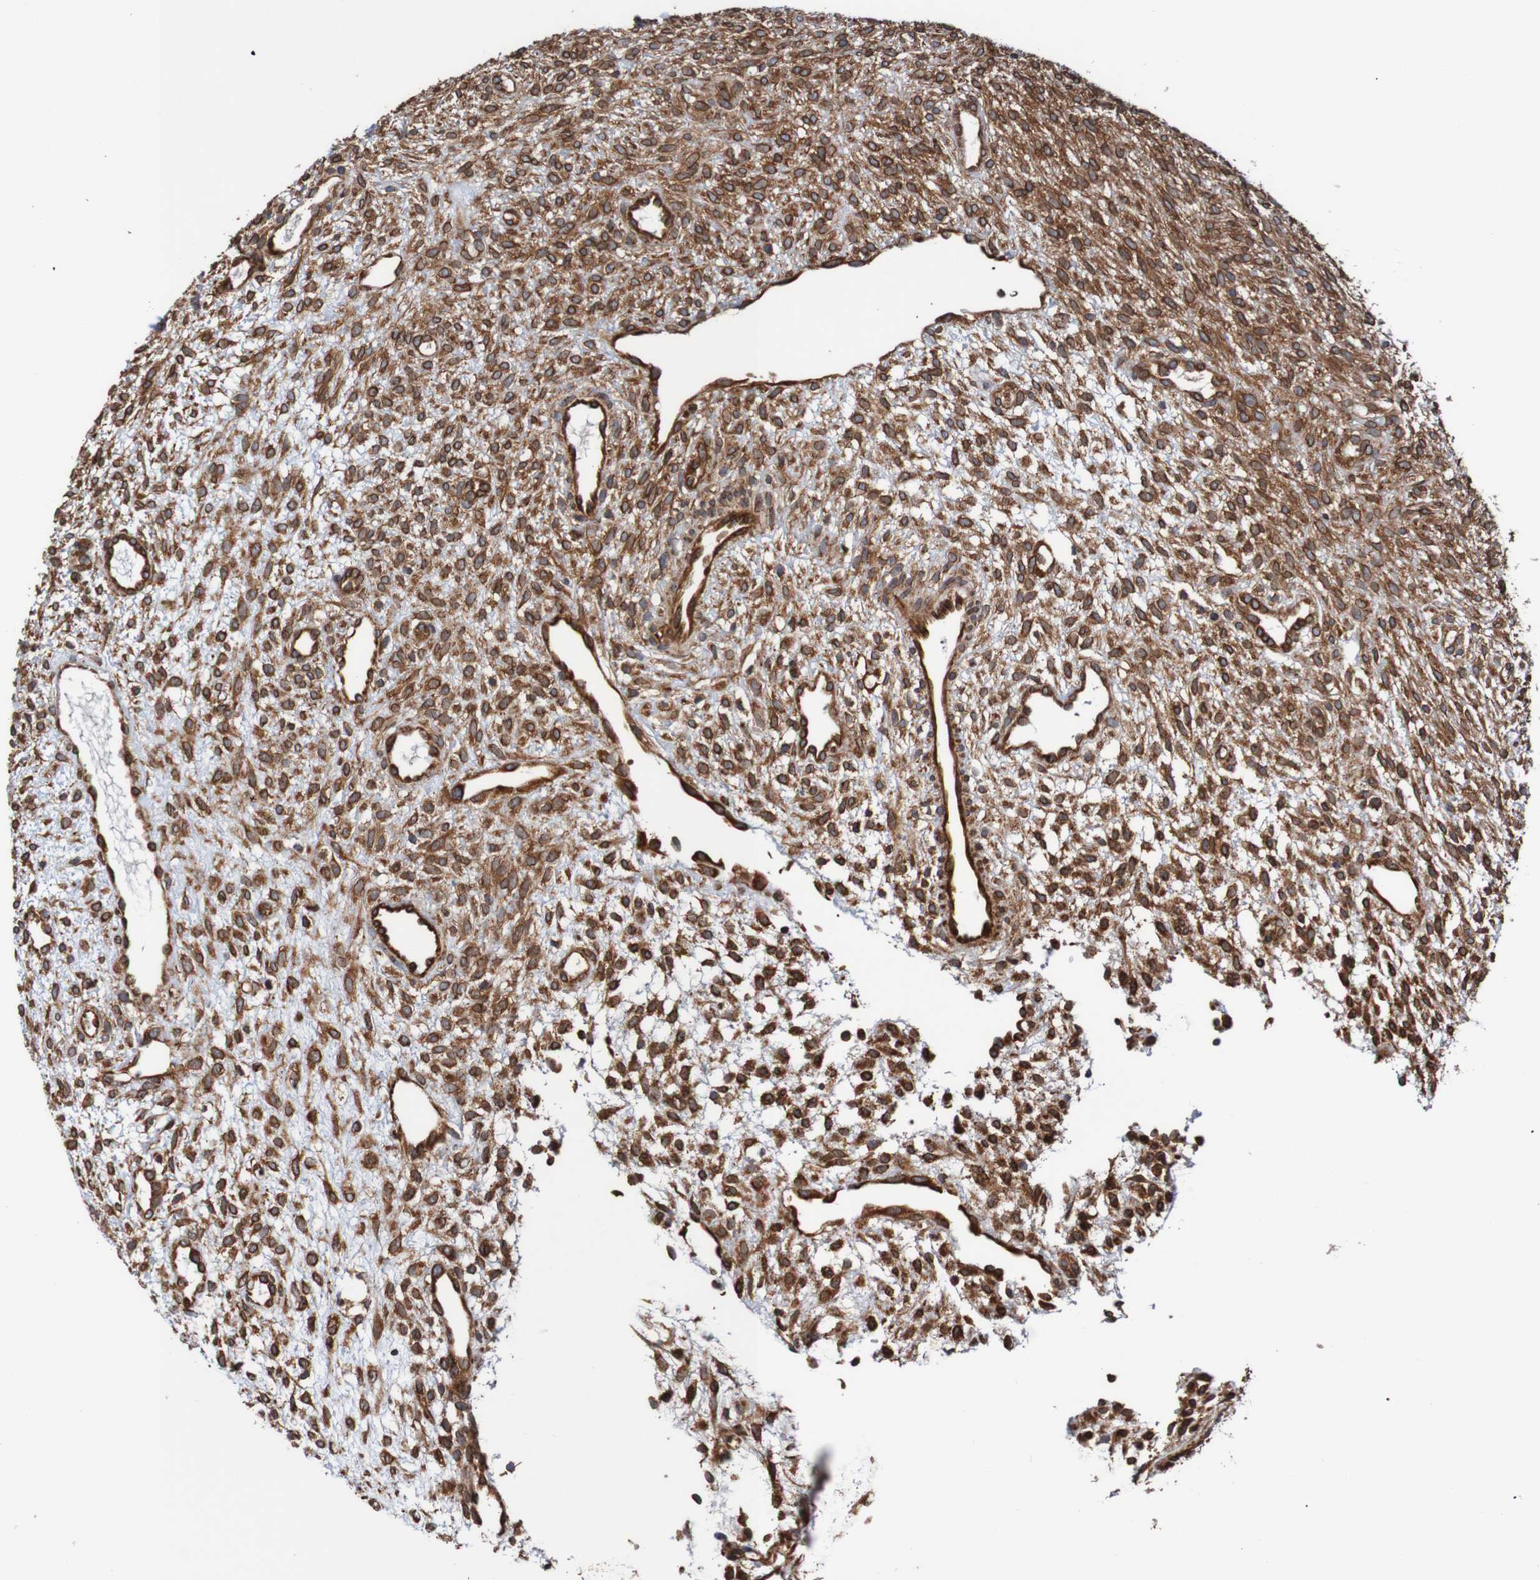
{"staining": {"intensity": "strong", "quantity": ">75%", "location": "cytoplasmic/membranous,nuclear"}, "tissue": "ovary", "cell_type": "Ovarian stroma cells", "image_type": "normal", "snomed": [{"axis": "morphology", "description": "Normal tissue, NOS"}, {"axis": "morphology", "description": "Cyst, NOS"}, {"axis": "topography", "description": "Ovary"}], "caption": "Immunohistochemistry (IHC) histopathology image of benign ovary: human ovary stained using immunohistochemistry (IHC) reveals high levels of strong protein expression localized specifically in the cytoplasmic/membranous,nuclear of ovarian stroma cells, appearing as a cytoplasmic/membranous,nuclear brown color.", "gene": "TMEM109", "patient": {"sex": "female", "age": 18}}